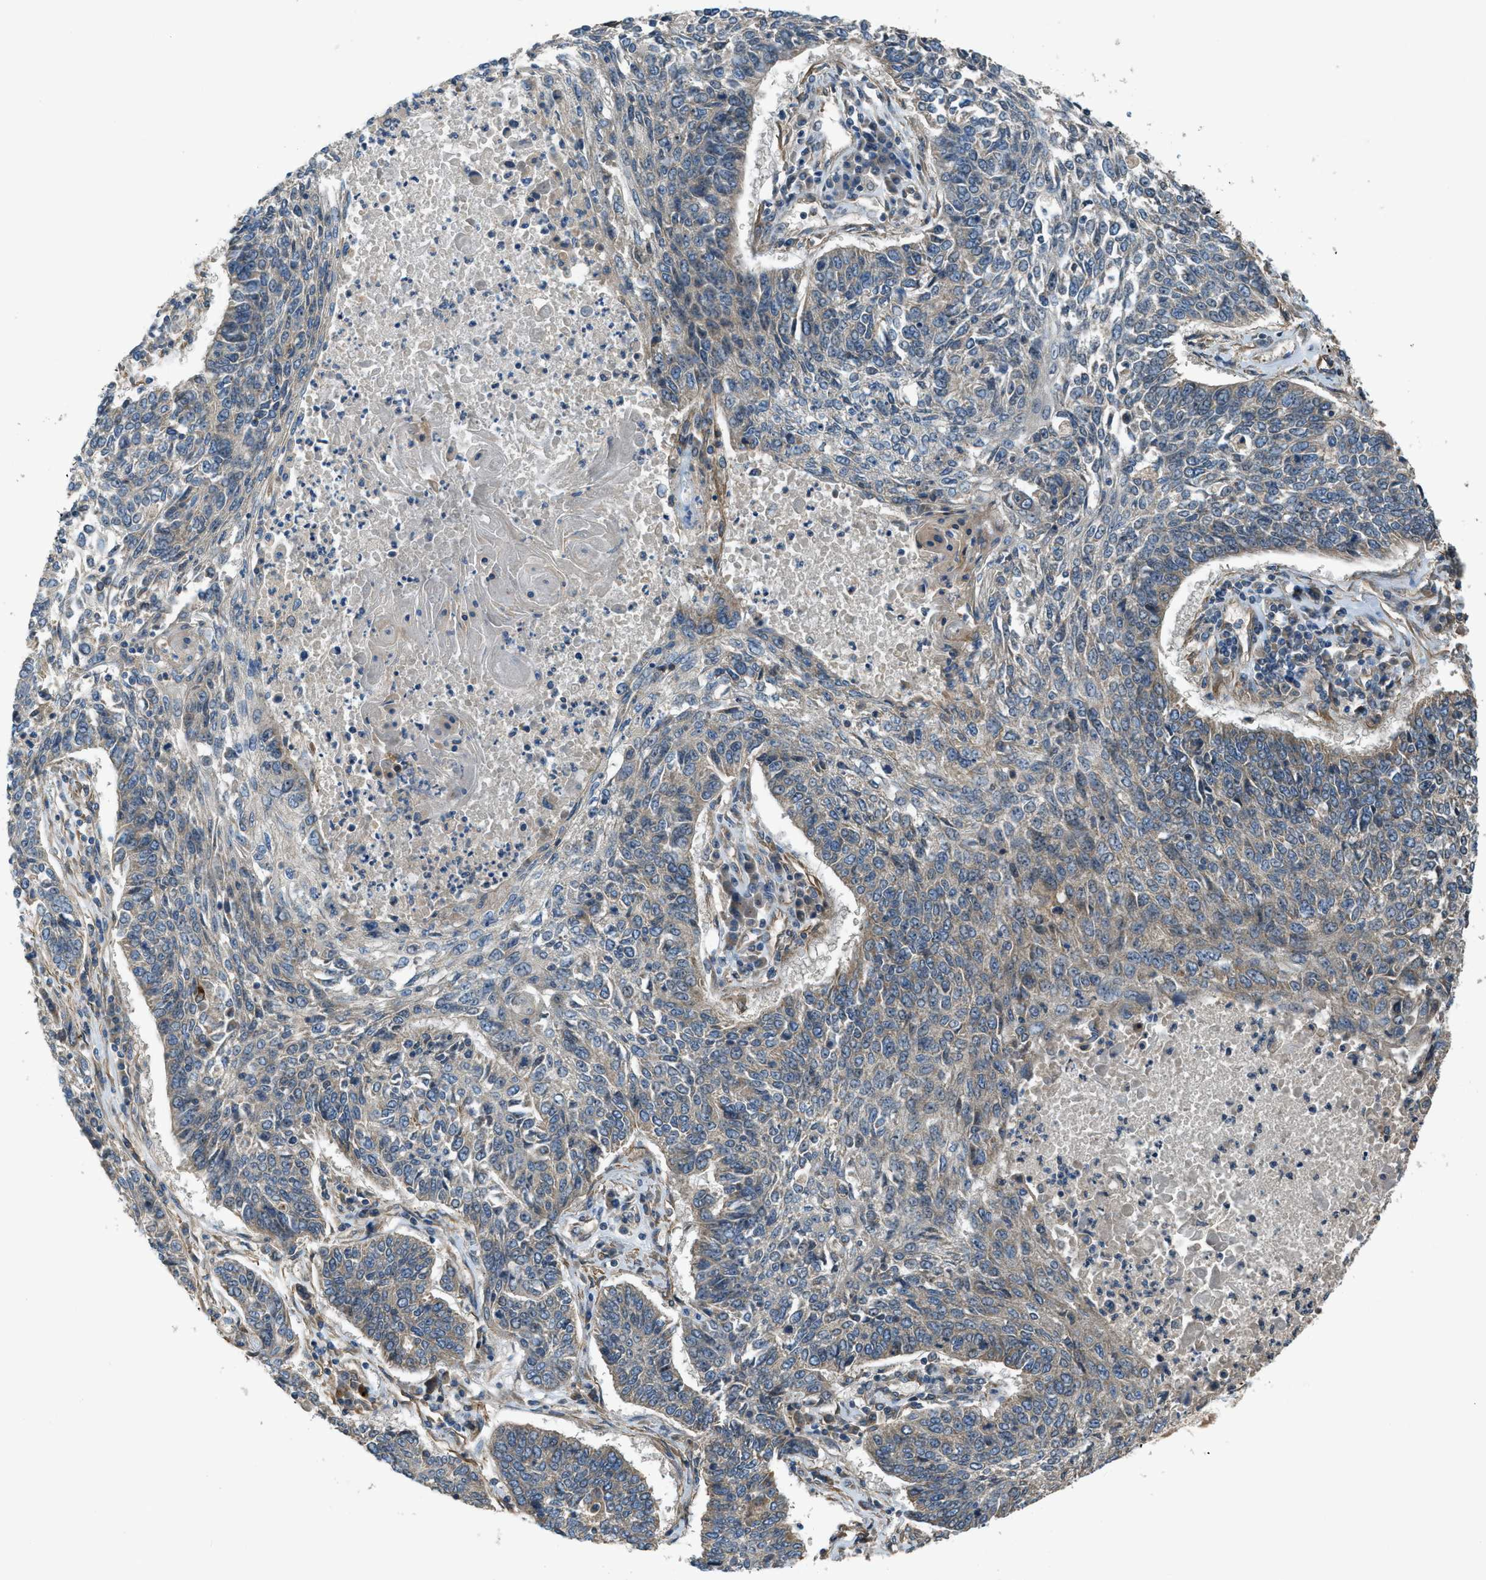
{"staining": {"intensity": "weak", "quantity": ">75%", "location": "cytoplasmic/membranous"}, "tissue": "lung cancer", "cell_type": "Tumor cells", "image_type": "cancer", "snomed": [{"axis": "morphology", "description": "Normal tissue, NOS"}, {"axis": "morphology", "description": "Squamous cell carcinoma, NOS"}, {"axis": "topography", "description": "Cartilage tissue"}, {"axis": "topography", "description": "Bronchus"}, {"axis": "topography", "description": "Lung"}], "caption": "IHC image of neoplastic tissue: human lung cancer (squamous cell carcinoma) stained using immunohistochemistry shows low levels of weak protein expression localized specifically in the cytoplasmic/membranous of tumor cells, appearing as a cytoplasmic/membranous brown color.", "gene": "VEZT", "patient": {"sex": "female", "age": 49}}